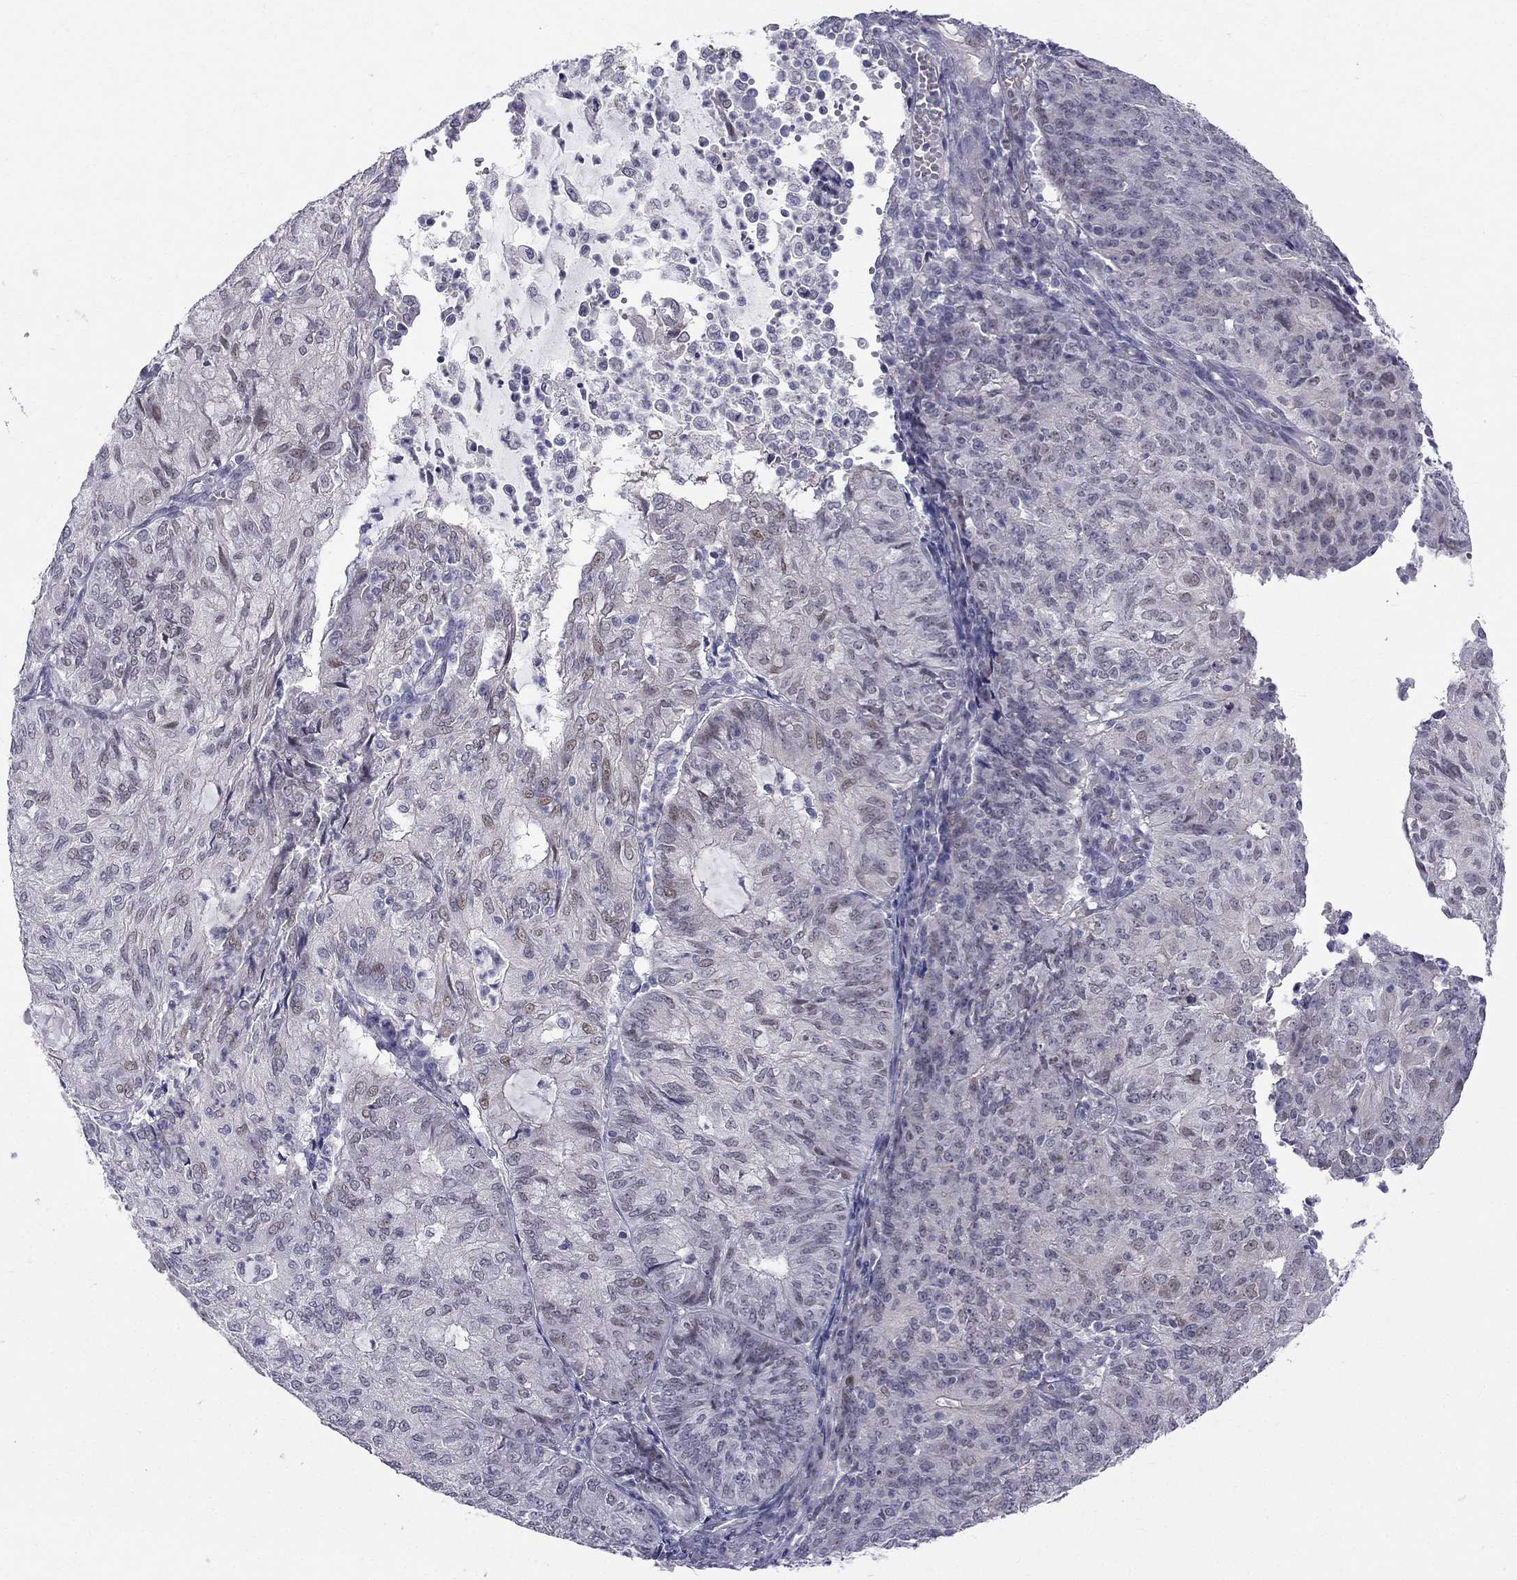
{"staining": {"intensity": "weak", "quantity": "<25%", "location": "nuclear"}, "tissue": "endometrial cancer", "cell_type": "Tumor cells", "image_type": "cancer", "snomed": [{"axis": "morphology", "description": "Adenocarcinoma, NOS"}, {"axis": "topography", "description": "Endometrium"}], "caption": "This is a image of IHC staining of endometrial cancer (adenocarcinoma), which shows no expression in tumor cells.", "gene": "BAG5", "patient": {"sex": "female", "age": 82}}